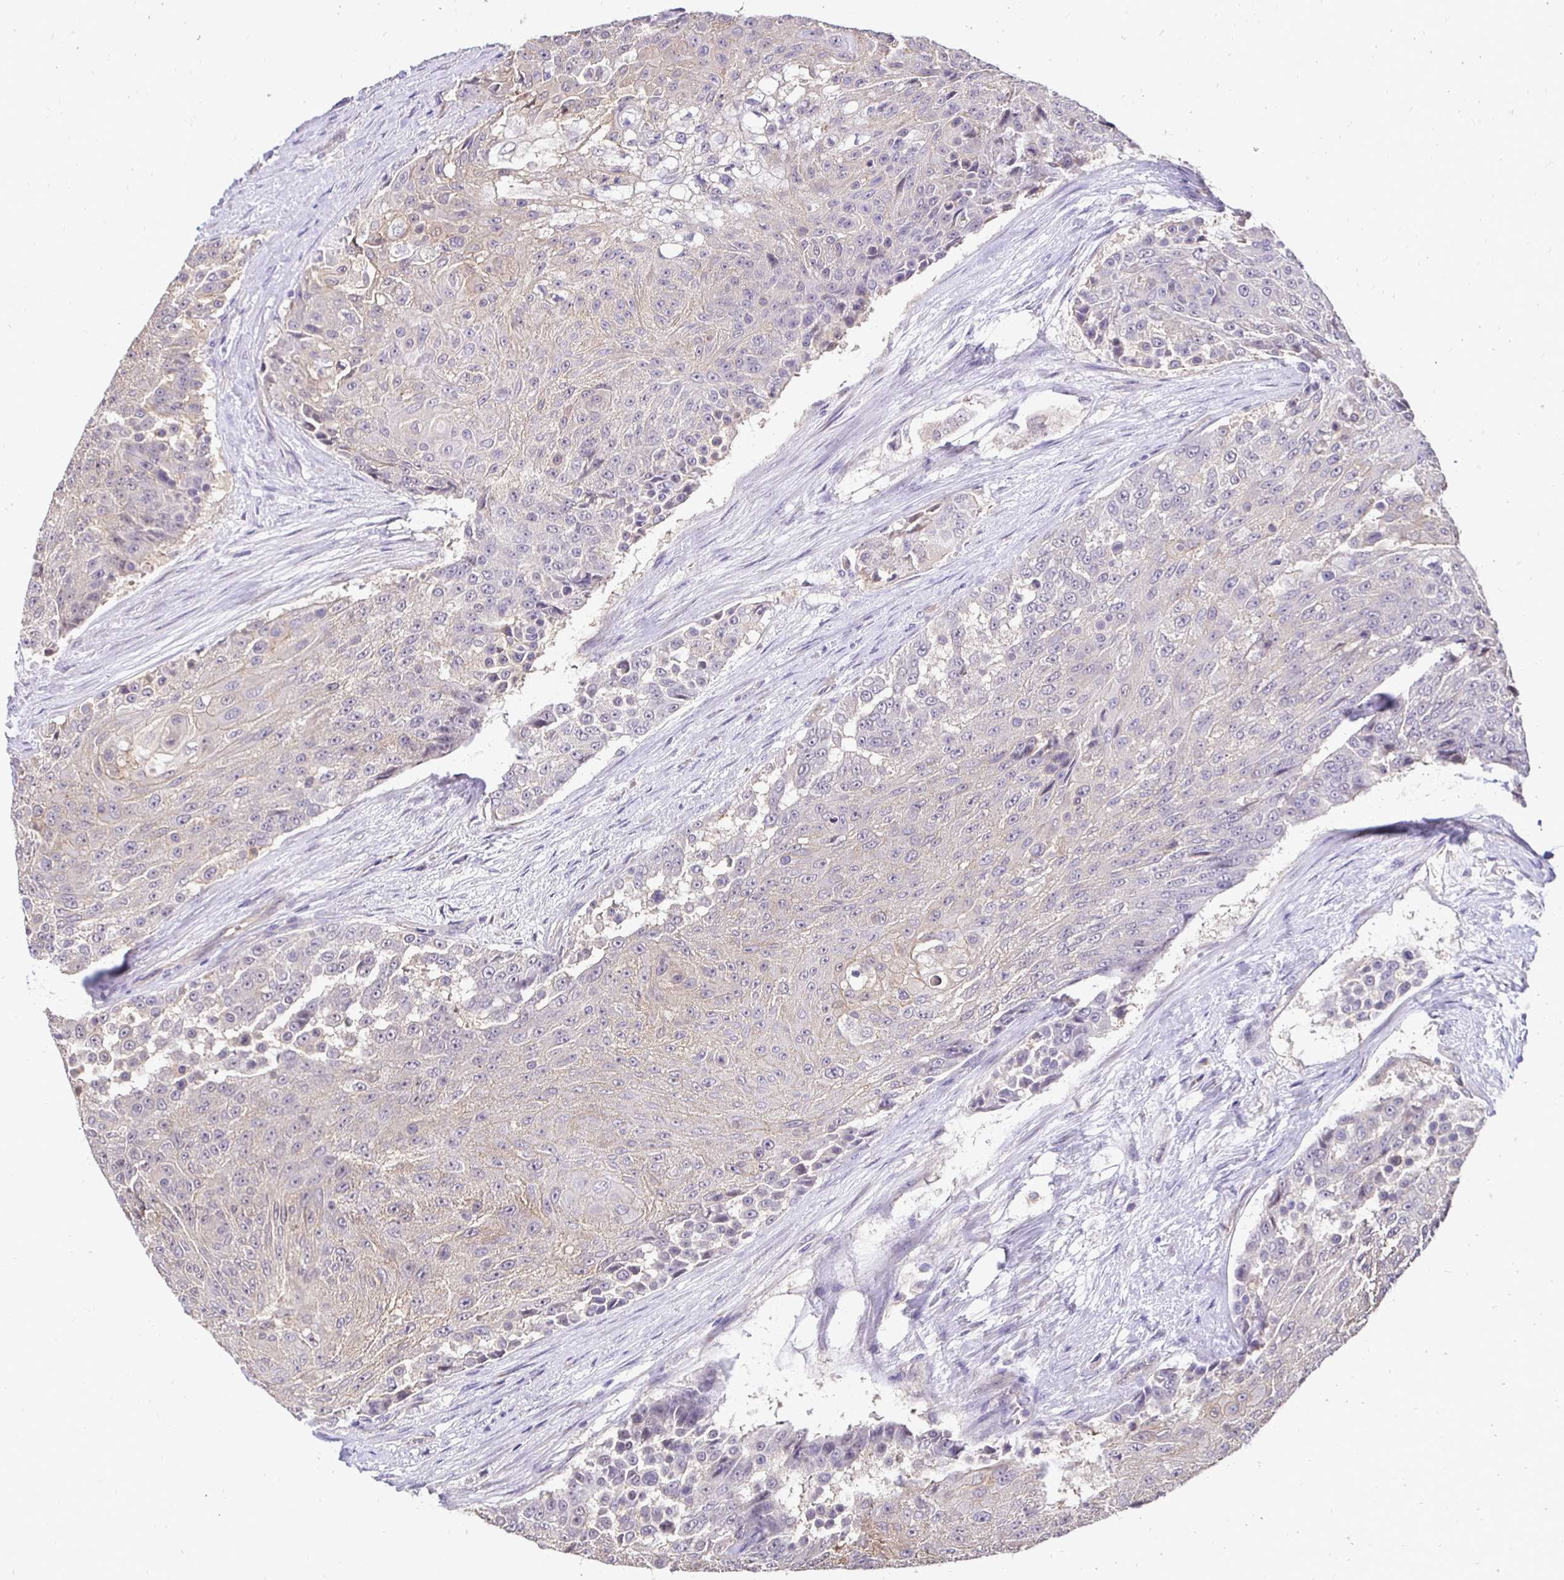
{"staining": {"intensity": "negative", "quantity": "none", "location": "none"}, "tissue": "urothelial cancer", "cell_type": "Tumor cells", "image_type": "cancer", "snomed": [{"axis": "morphology", "description": "Urothelial carcinoma, High grade"}, {"axis": "topography", "description": "Urinary bladder"}], "caption": "IHC image of human high-grade urothelial carcinoma stained for a protein (brown), which reveals no positivity in tumor cells.", "gene": "SLC9A1", "patient": {"sex": "female", "age": 63}}